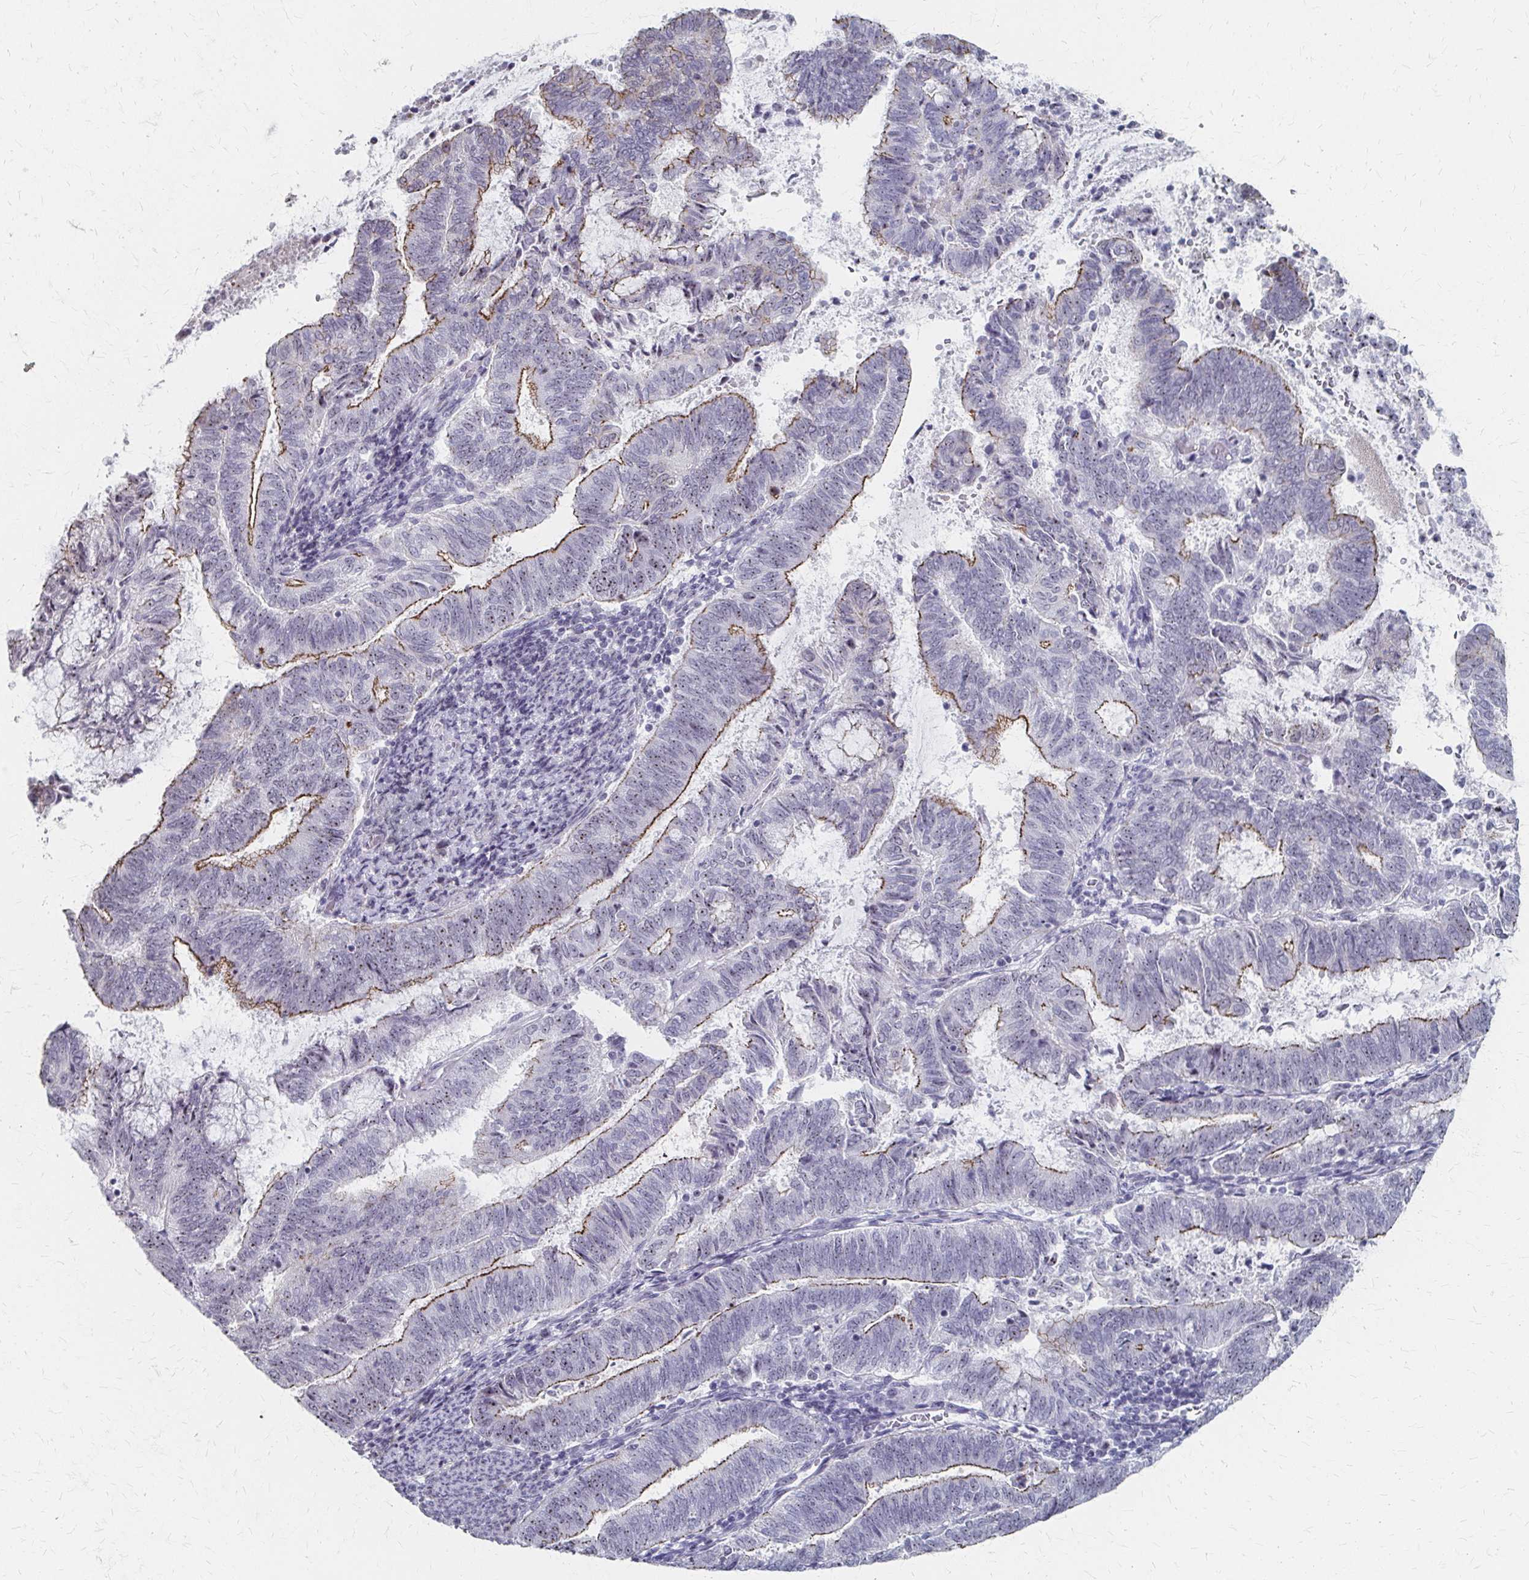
{"staining": {"intensity": "moderate", "quantity": "<25%", "location": "cytoplasmic/membranous,nuclear"}, "tissue": "endometrial cancer", "cell_type": "Tumor cells", "image_type": "cancer", "snomed": [{"axis": "morphology", "description": "Adenocarcinoma, NOS"}, {"axis": "topography", "description": "Endometrium"}], "caption": "An image of human adenocarcinoma (endometrial) stained for a protein exhibits moderate cytoplasmic/membranous and nuclear brown staining in tumor cells.", "gene": "PES1", "patient": {"sex": "female", "age": 65}}